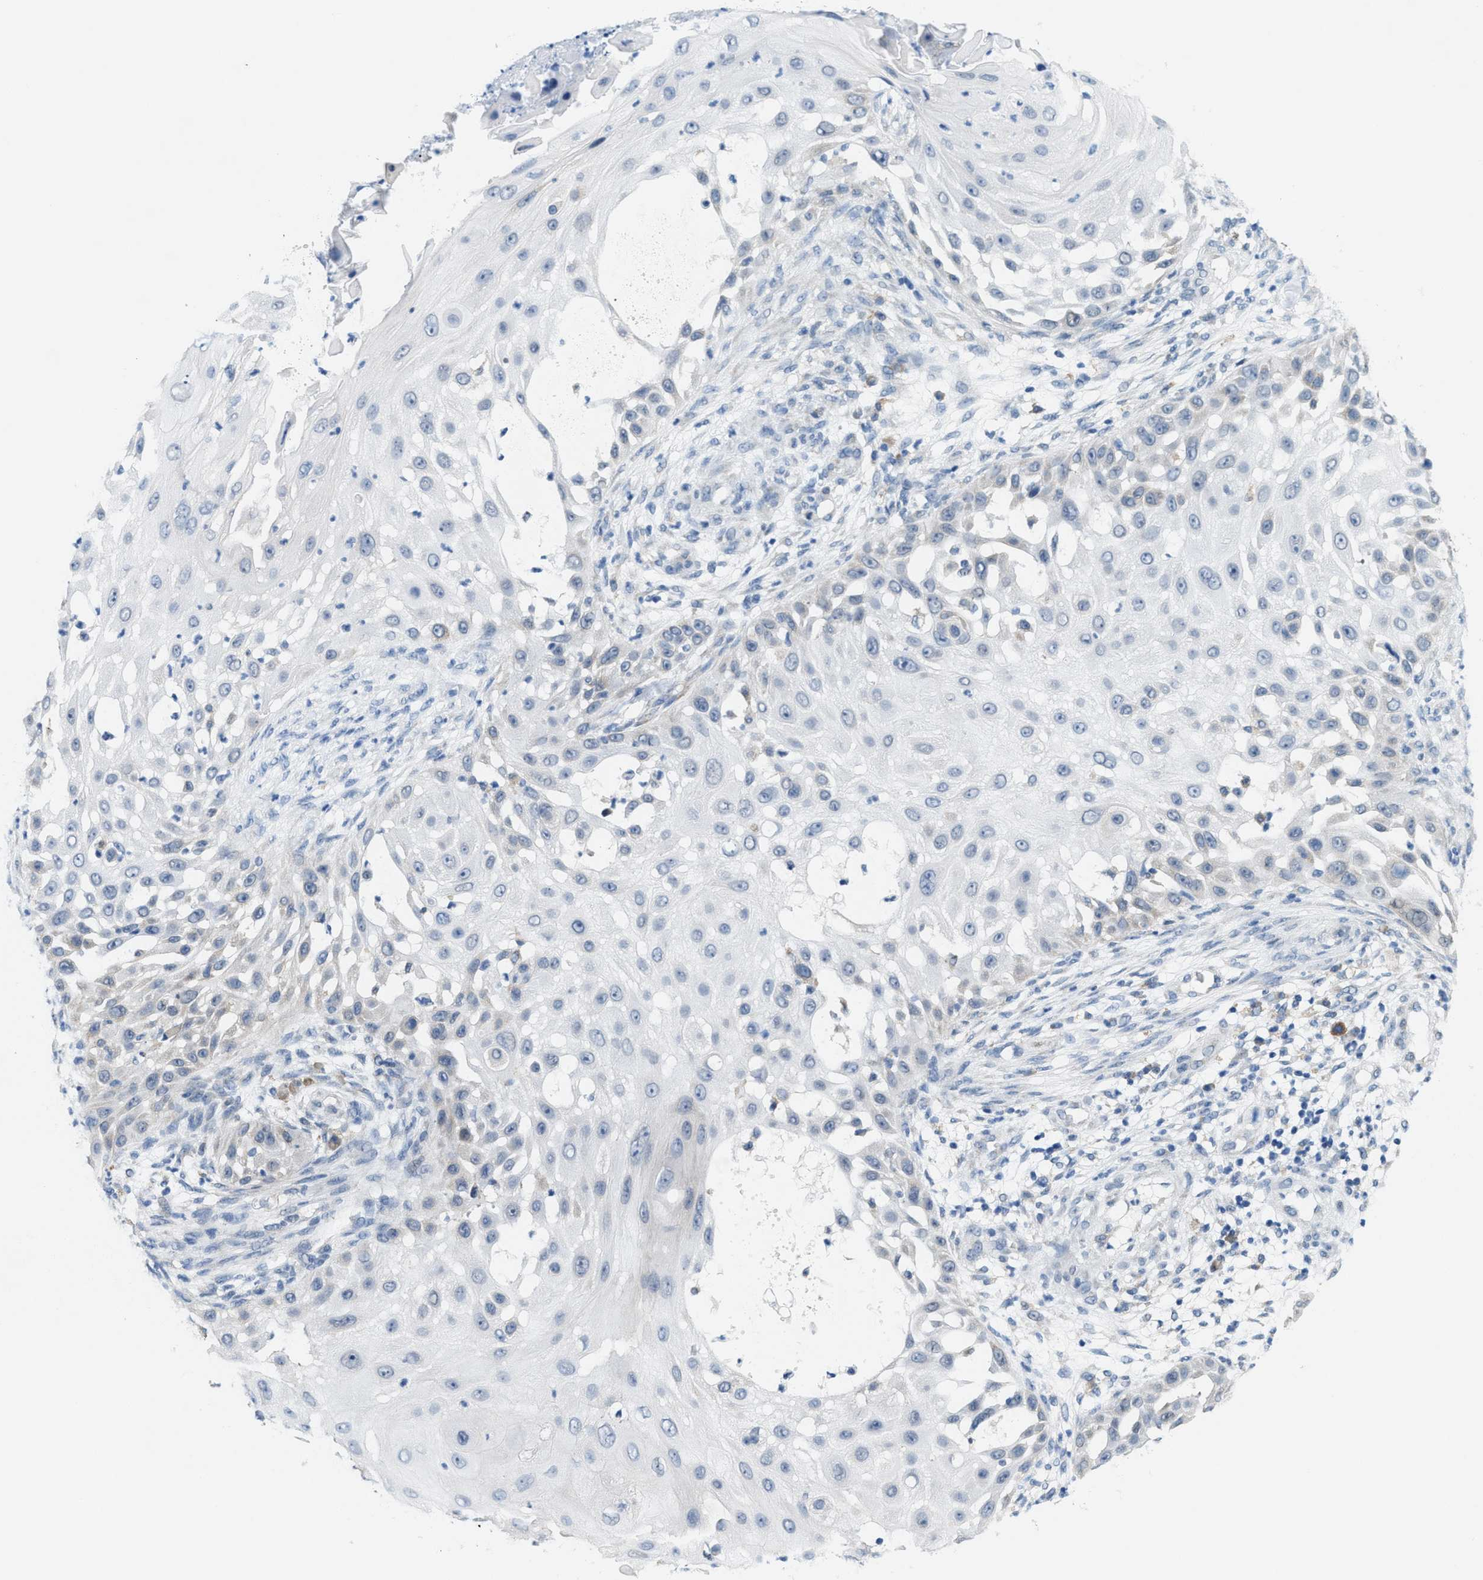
{"staining": {"intensity": "negative", "quantity": "none", "location": "none"}, "tissue": "skin cancer", "cell_type": "Tumor cells", "image_type": "cancer", "snomed": [{"axis": "morphology", "description": "Squamous cell carcinoma, NOS"}, {"axis": "topography", "description": "Skin"}], "caption": "DAB immunohistochemical staining of squamous cell carcinoma (skin) reveals no significant positivity in tumor cells. Brightfield microscopy of IHC stained with DAB (brown) and hematoxylin (blue), captured at high magnification.", "gene": "KIFC3", "patient": {"sex": "female", "age": 44}}